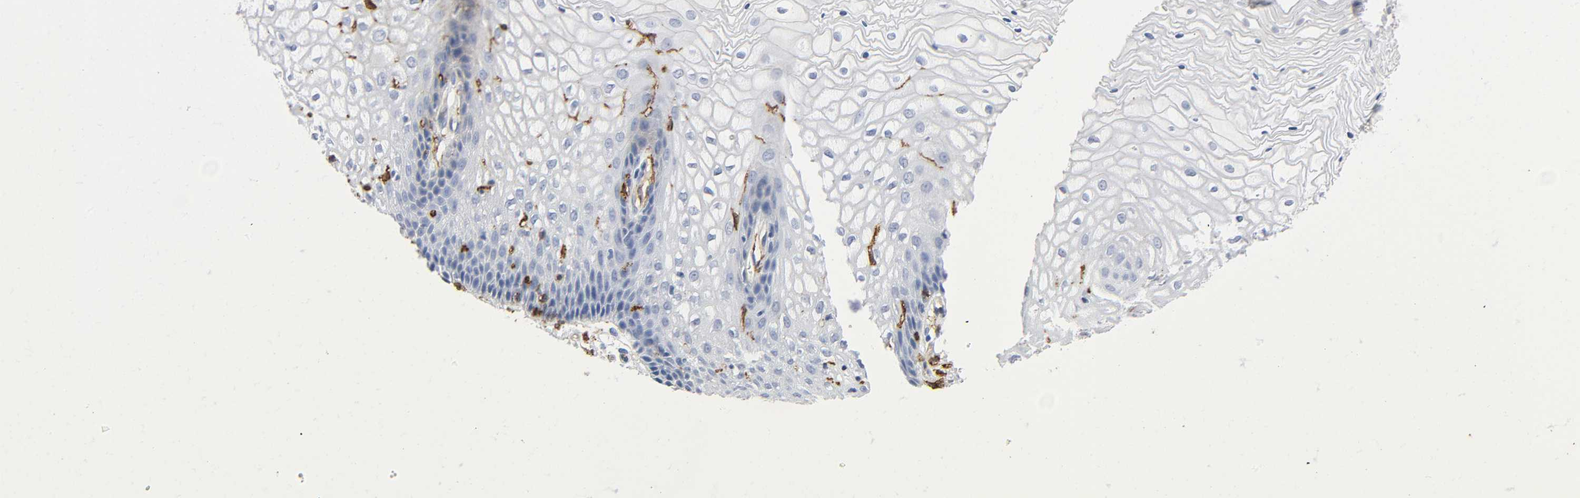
{"staining": {"intensity": "negative", "quantity": "none", "location": "none"}, "tissue": "vagina", "cell_type": "Squamous epithelial cells", "image_type": "normal", "snomed": [{"axis": "morphology", "description": "Normal tissue, NOS"}, {"axis": "topography", "description": "Vagina"}], "caption": "DAB immunohistochemical staining of unremarkable vagina reveals no significant expression in squamous epithelial cells.", "gene": "LYN", "patient": {"sex": "female", "age": 34}}